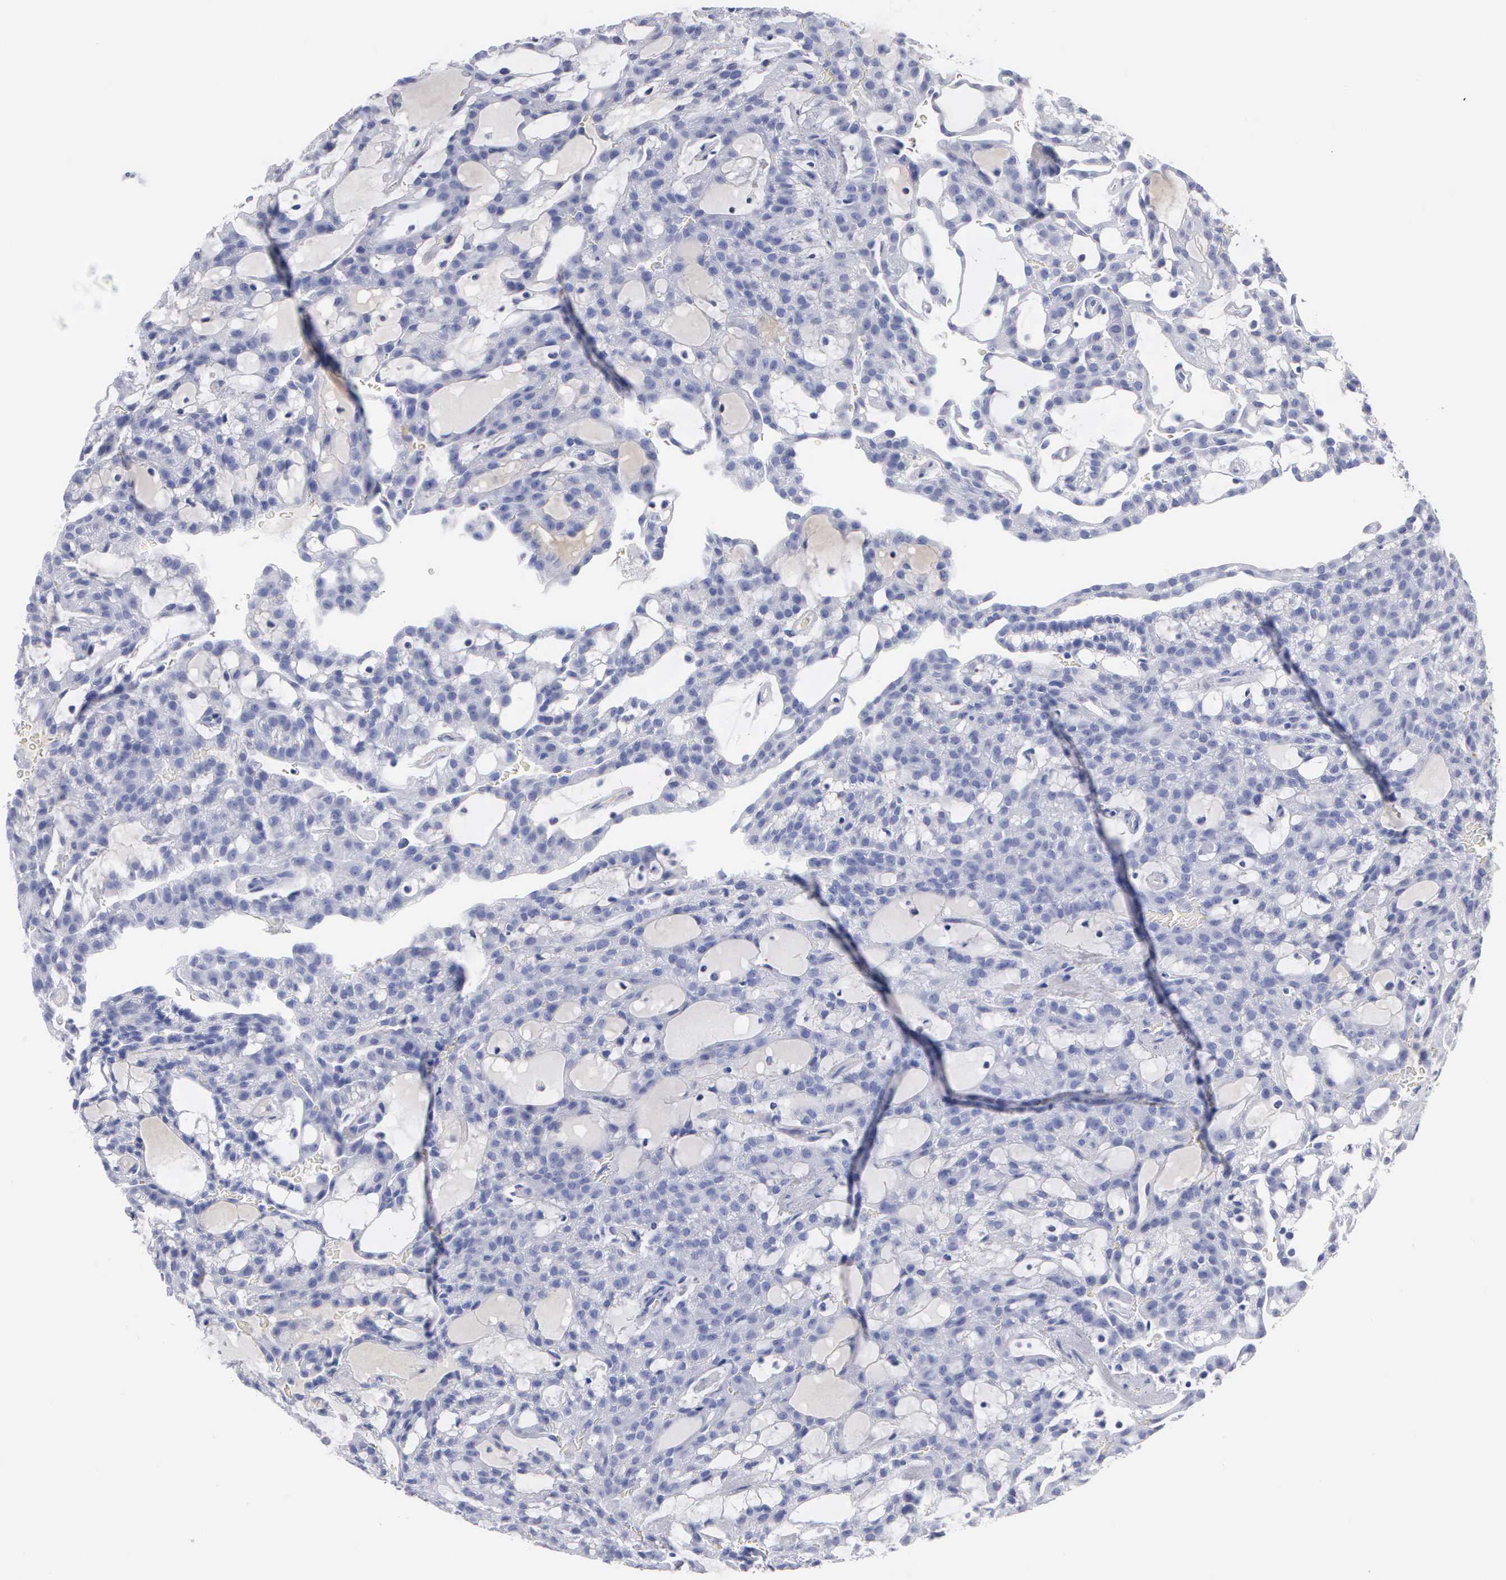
{"staining": {"intensity": "negative", "quantity": "none", "location": "none"}, "tissue": "renal cancer", "cell_type": "Tumor cells", "image_type": "cancer", "snomed": [{"axis": "morphology", "description": "Adenocarcinoma, NOS"}, {"axis": "topography", "description": "Kidney"}], "caption": "Immunohistochemical staining of renal cancer (adenocarcinoma) displays no significant positivity in tumor cells.", "gene": "CYP19A1", "patient": {"sex": "male", "age": 63}}